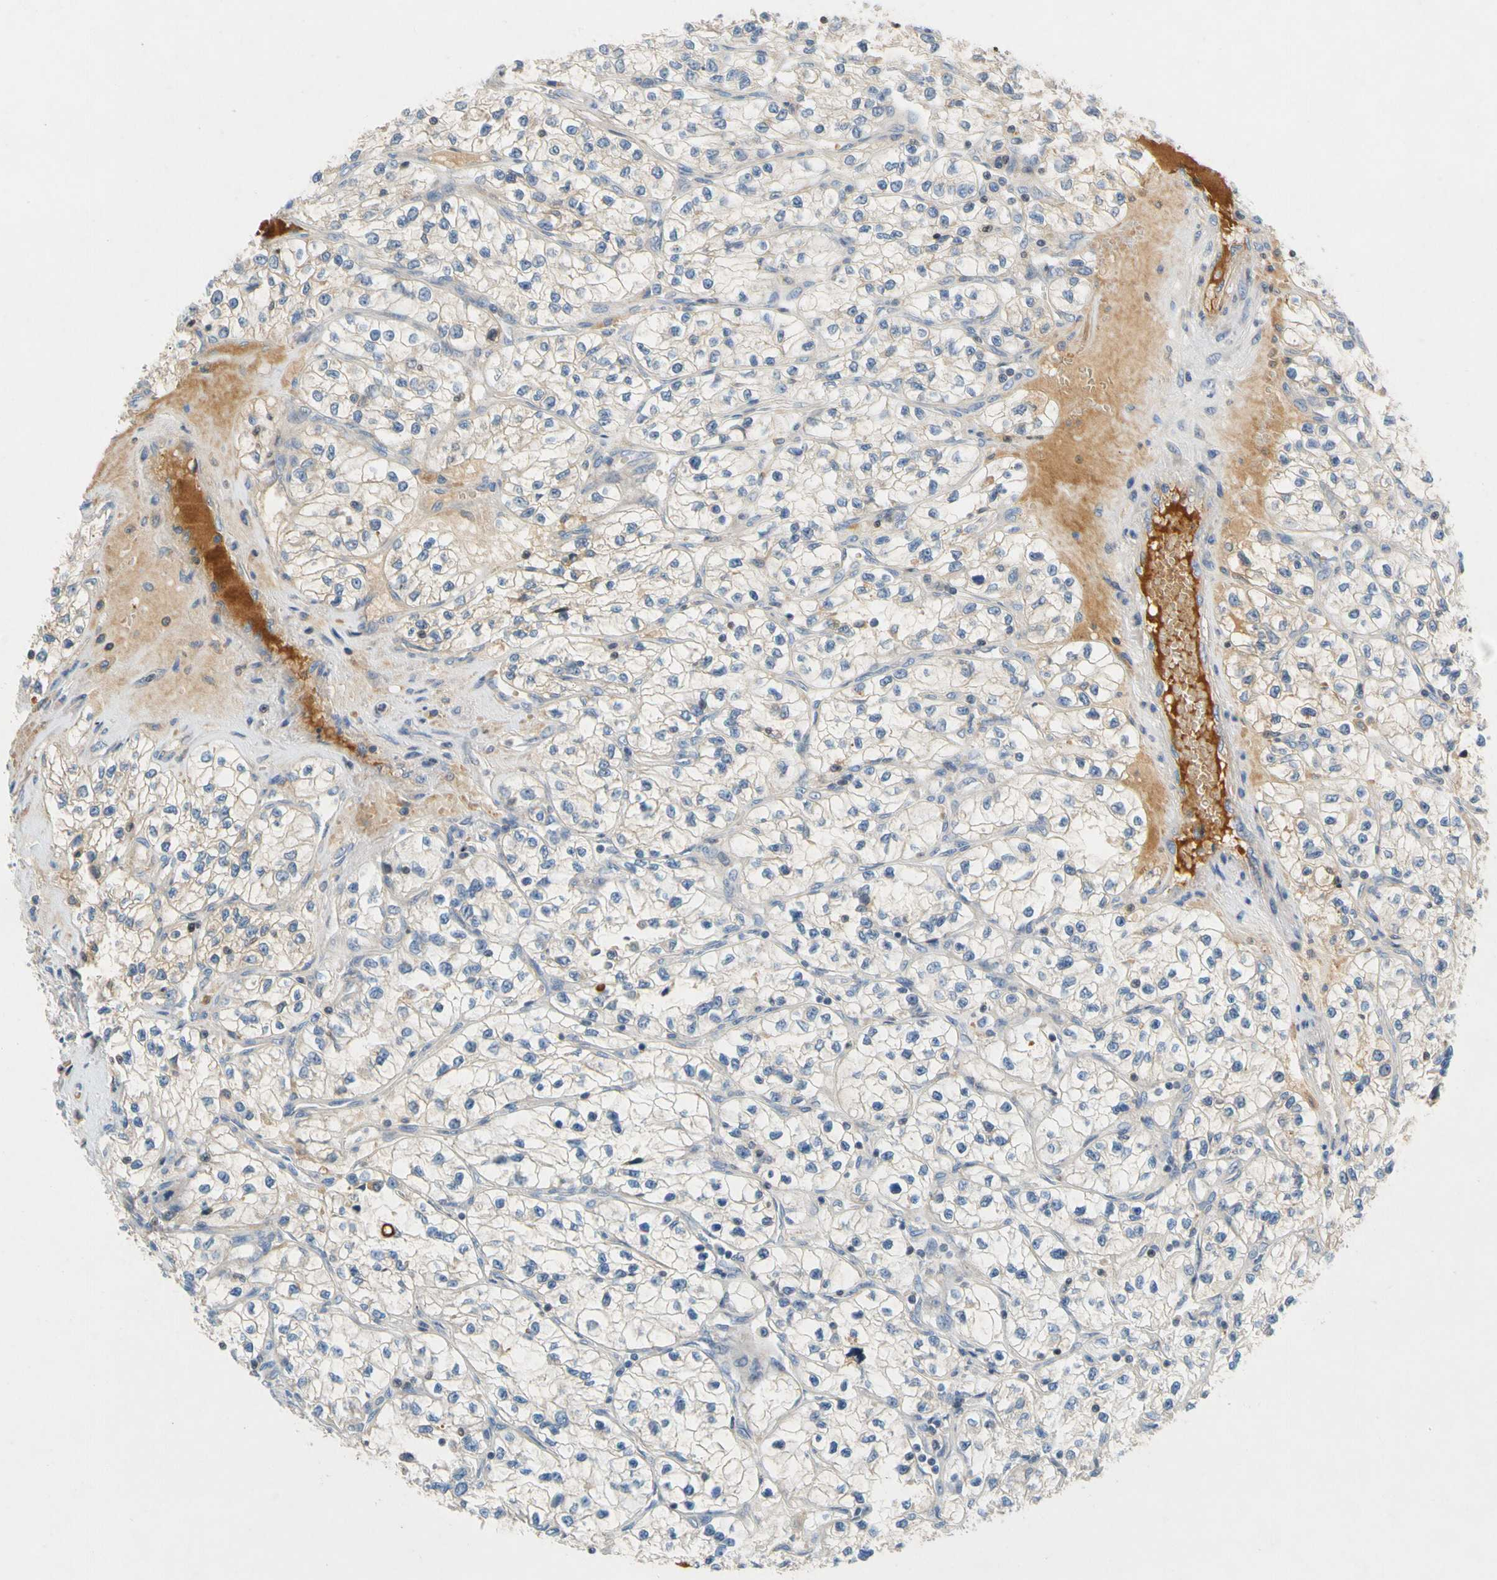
{"staining": {"intensity": "weak", "quantity": "<25%", "location": "cytoplasmic/membranous"}, "tissue": "renal cancer", "cell_type": "Tumor cells", "image_type": "cancer", "snomed": [{"axis": "morphology", "description": "Adenocarcinoma, NOS"}, {"axis": "topography", "description": "Kidney"}], "caption": "Immunohistochemistry of human renal cancer exhibits no staining in tumor cells.", "gene": "SP140", "patient": {"sex": "female", "age": 57}}